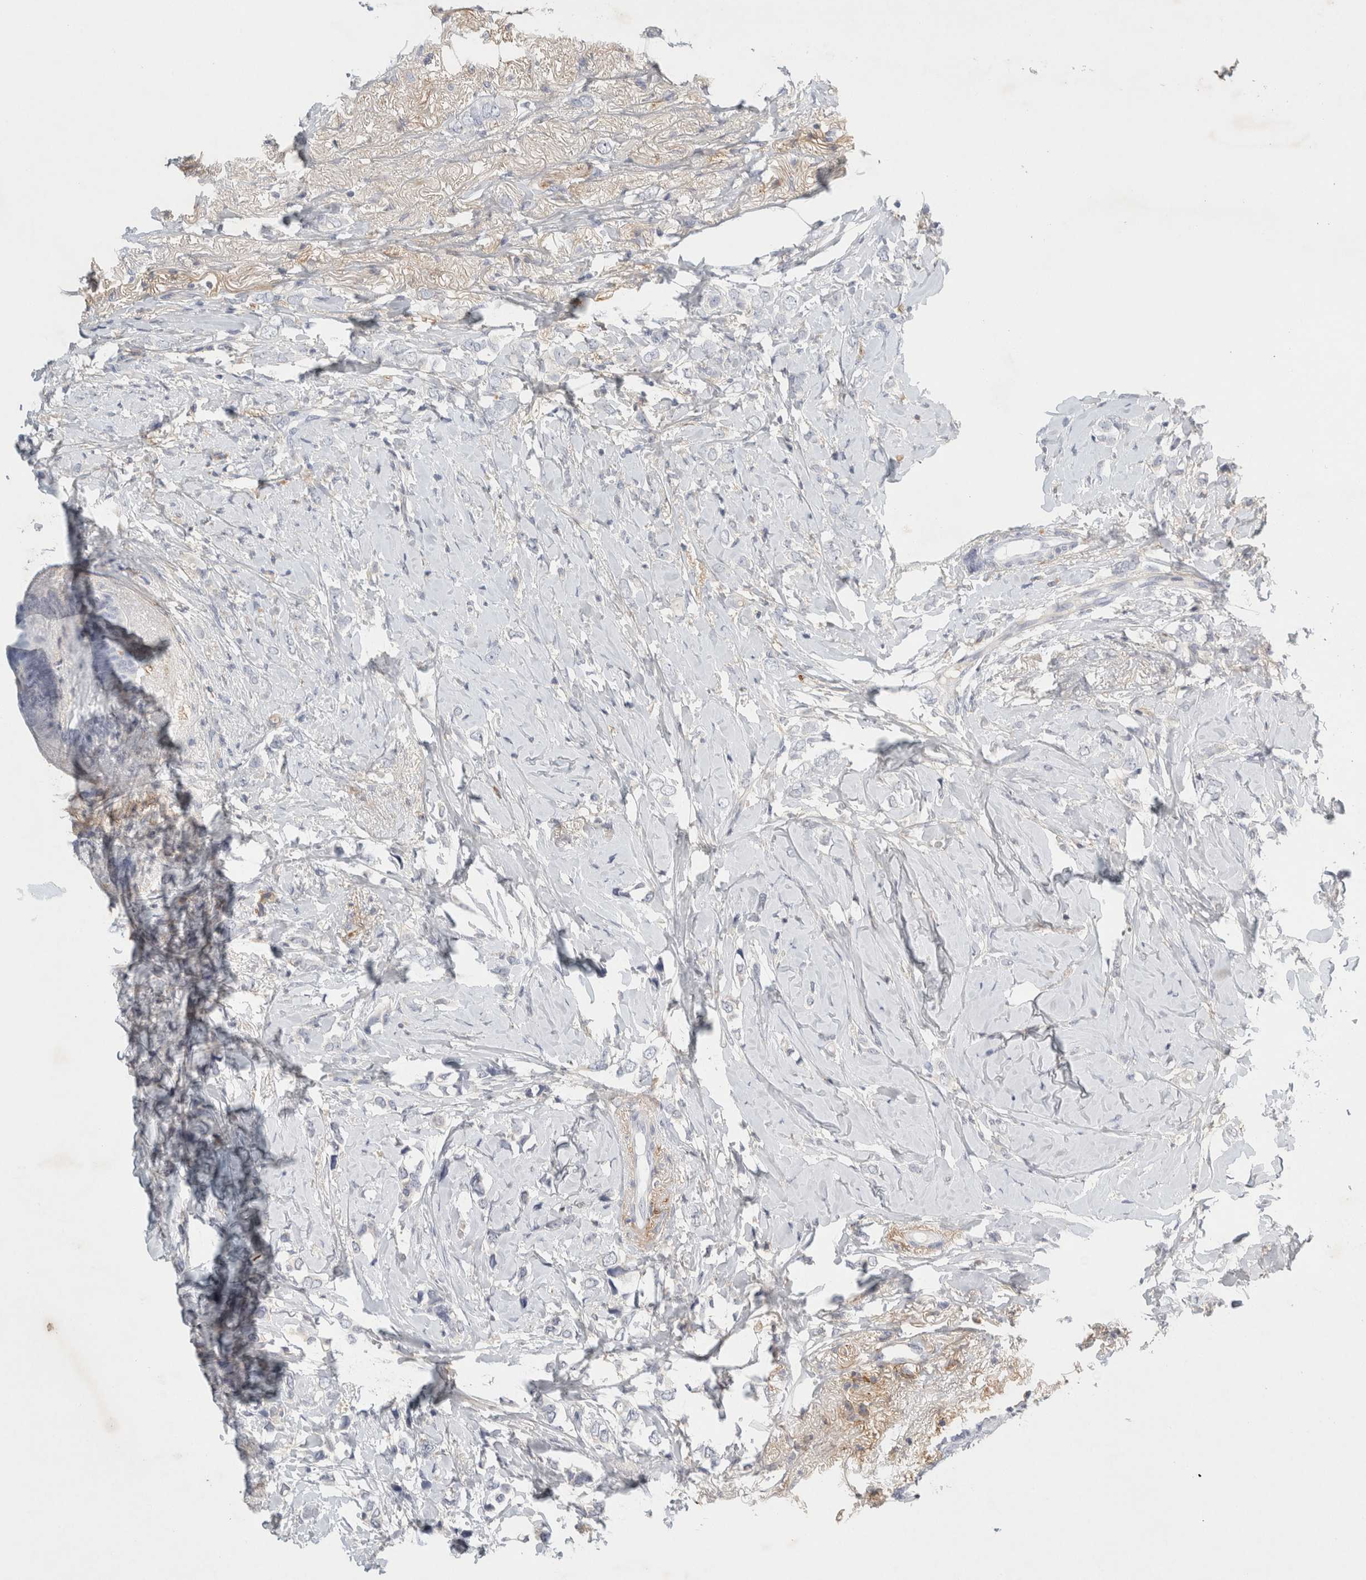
{"staining": {"intensity": "negative", "quantity": "none", "location": "none"}, "tissue": "breast cancer", "cell_type": "Tumor cells", "image_type": "cancer", "snomed": [{"axis": "morphology", "description": "Normal tissue, NOS"}, {"axis": "morphology", "description": "Lobular carcinoma"}, {"axis": "topography", "description": "Breast"}], "caption": "This is an immunohistochemistry (IHC) image of human breast lobular carcinoma. There is no expression in tumor cells.", "gene": "FGL2", "patient": {"sex": "female", "age": 47}}